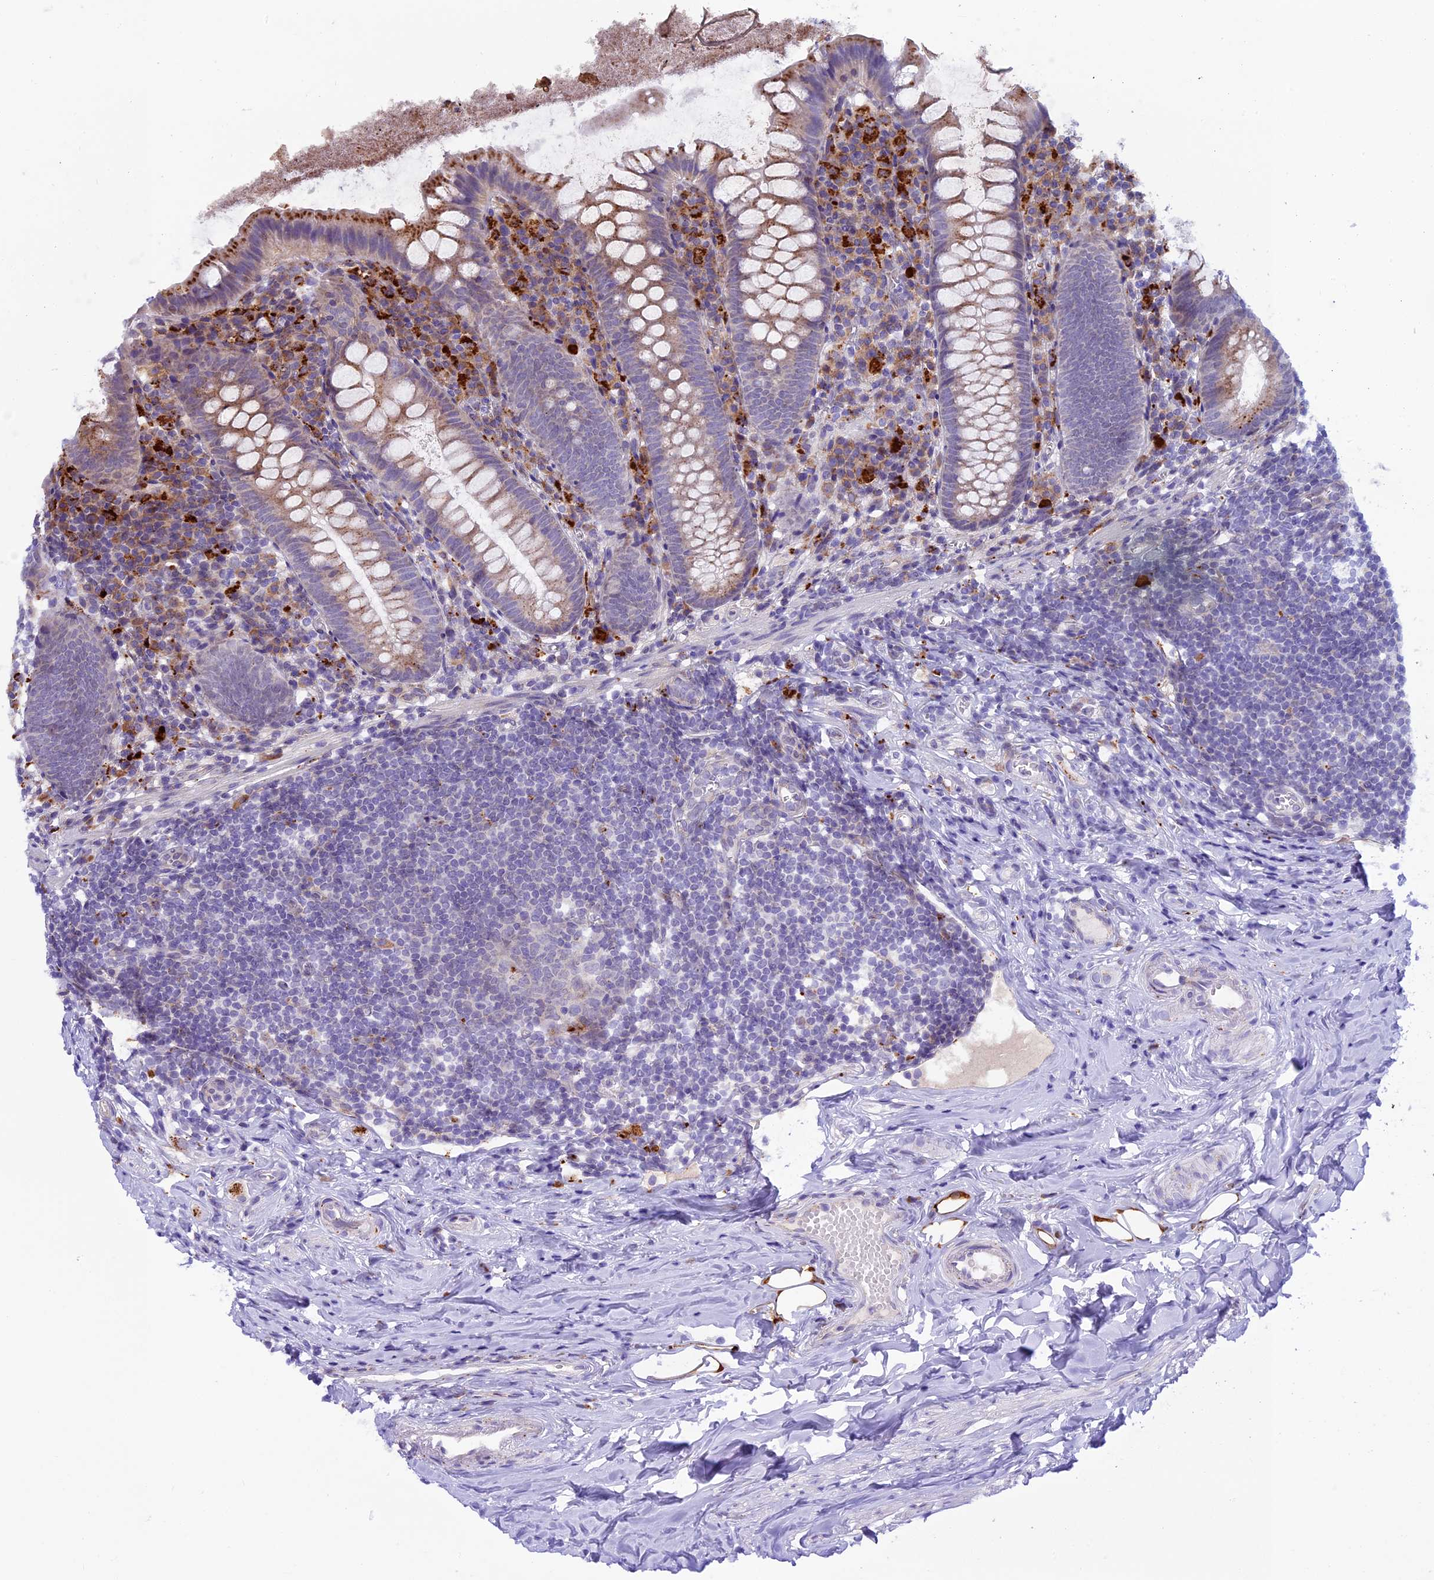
{"staining": {"intensity": "strong", "quantity": "<25%", "location": "cytoplasmic/membranous"}, "tissue": "appendix", "cell_type": "Glandular cells", "image_type": "normal", "snomed": [{"axis": "morphology", "description": "Normal tissue, NOS"}, {"axis": "topography", "description": "Appendix"}], "caption": "Appendix stained with DAB immunohistochemistry (IHC) shows medium levels of strong cytoplasmic/membranous staining in approximately <25% of glandular cells.", "gene": "THRSP", "patient": {"sex": "female", "age": 51}}